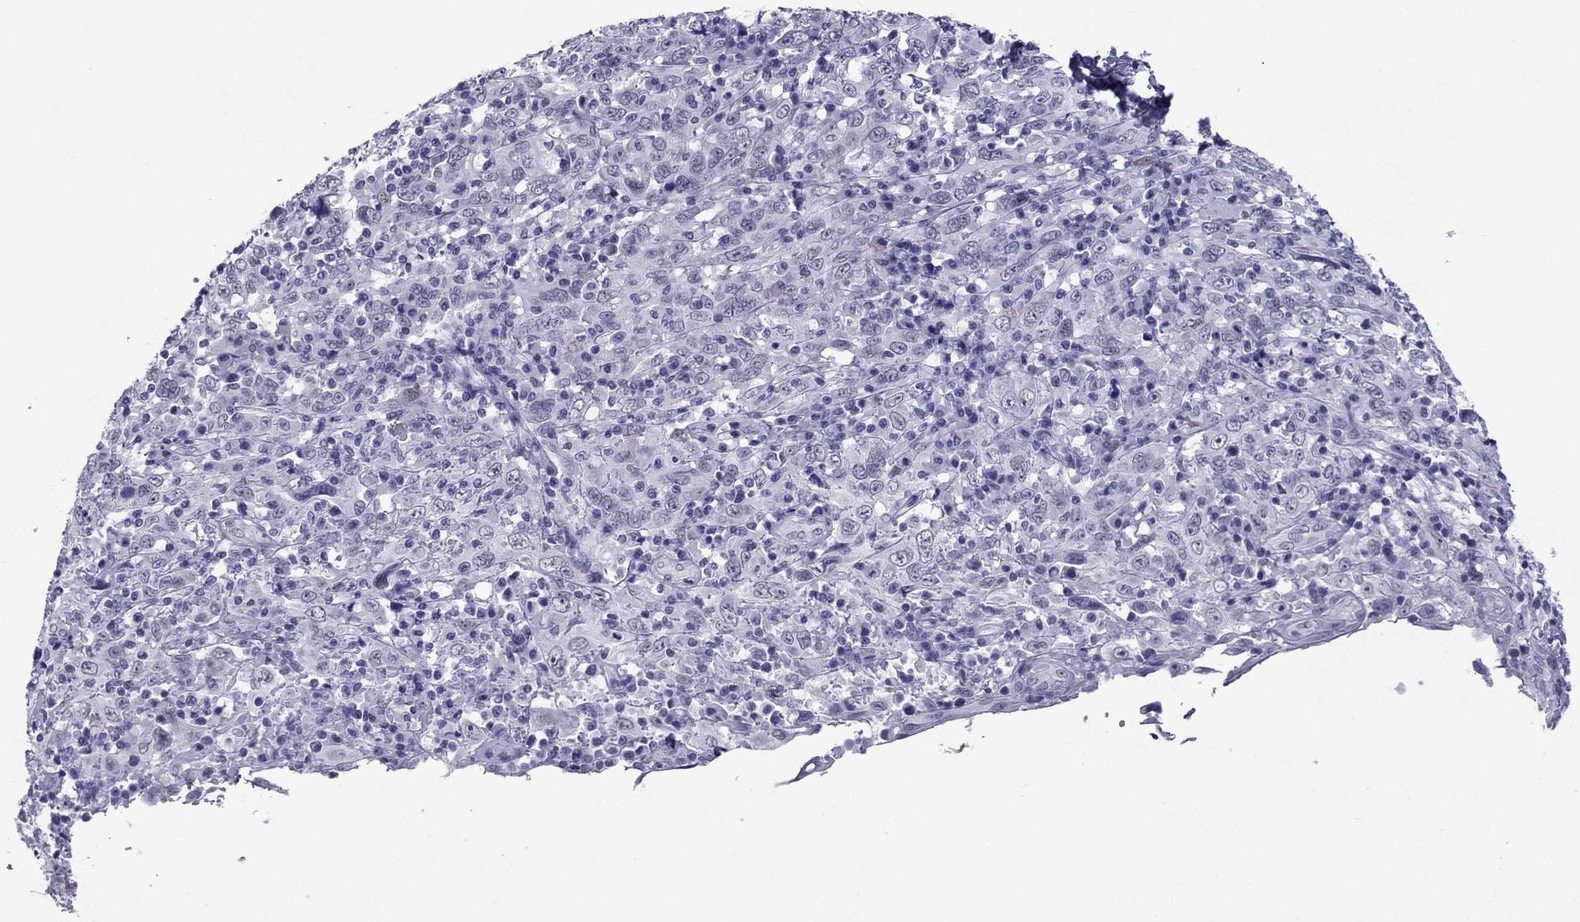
{"staining": {"intensity": "negative", "quantity": "none", "location": "none"}, "tissue": "cervical cancer", "cell_type": "Tumor cells", "image_type": "cancer", "snomed": [{"axis": "morphology", "description": "Squamous cell carcinoma, NOS"}, {"axis": "topography", "description": "Cervix"}], "caption": "Human cervical cancer (squamous cell carcinoma) stained for a protein using immunohistochemistry (IHC) demonstrates no expression in tumor cells.", "gene": "MYLK3", "patient": {"sex": "female", "age": 46}}